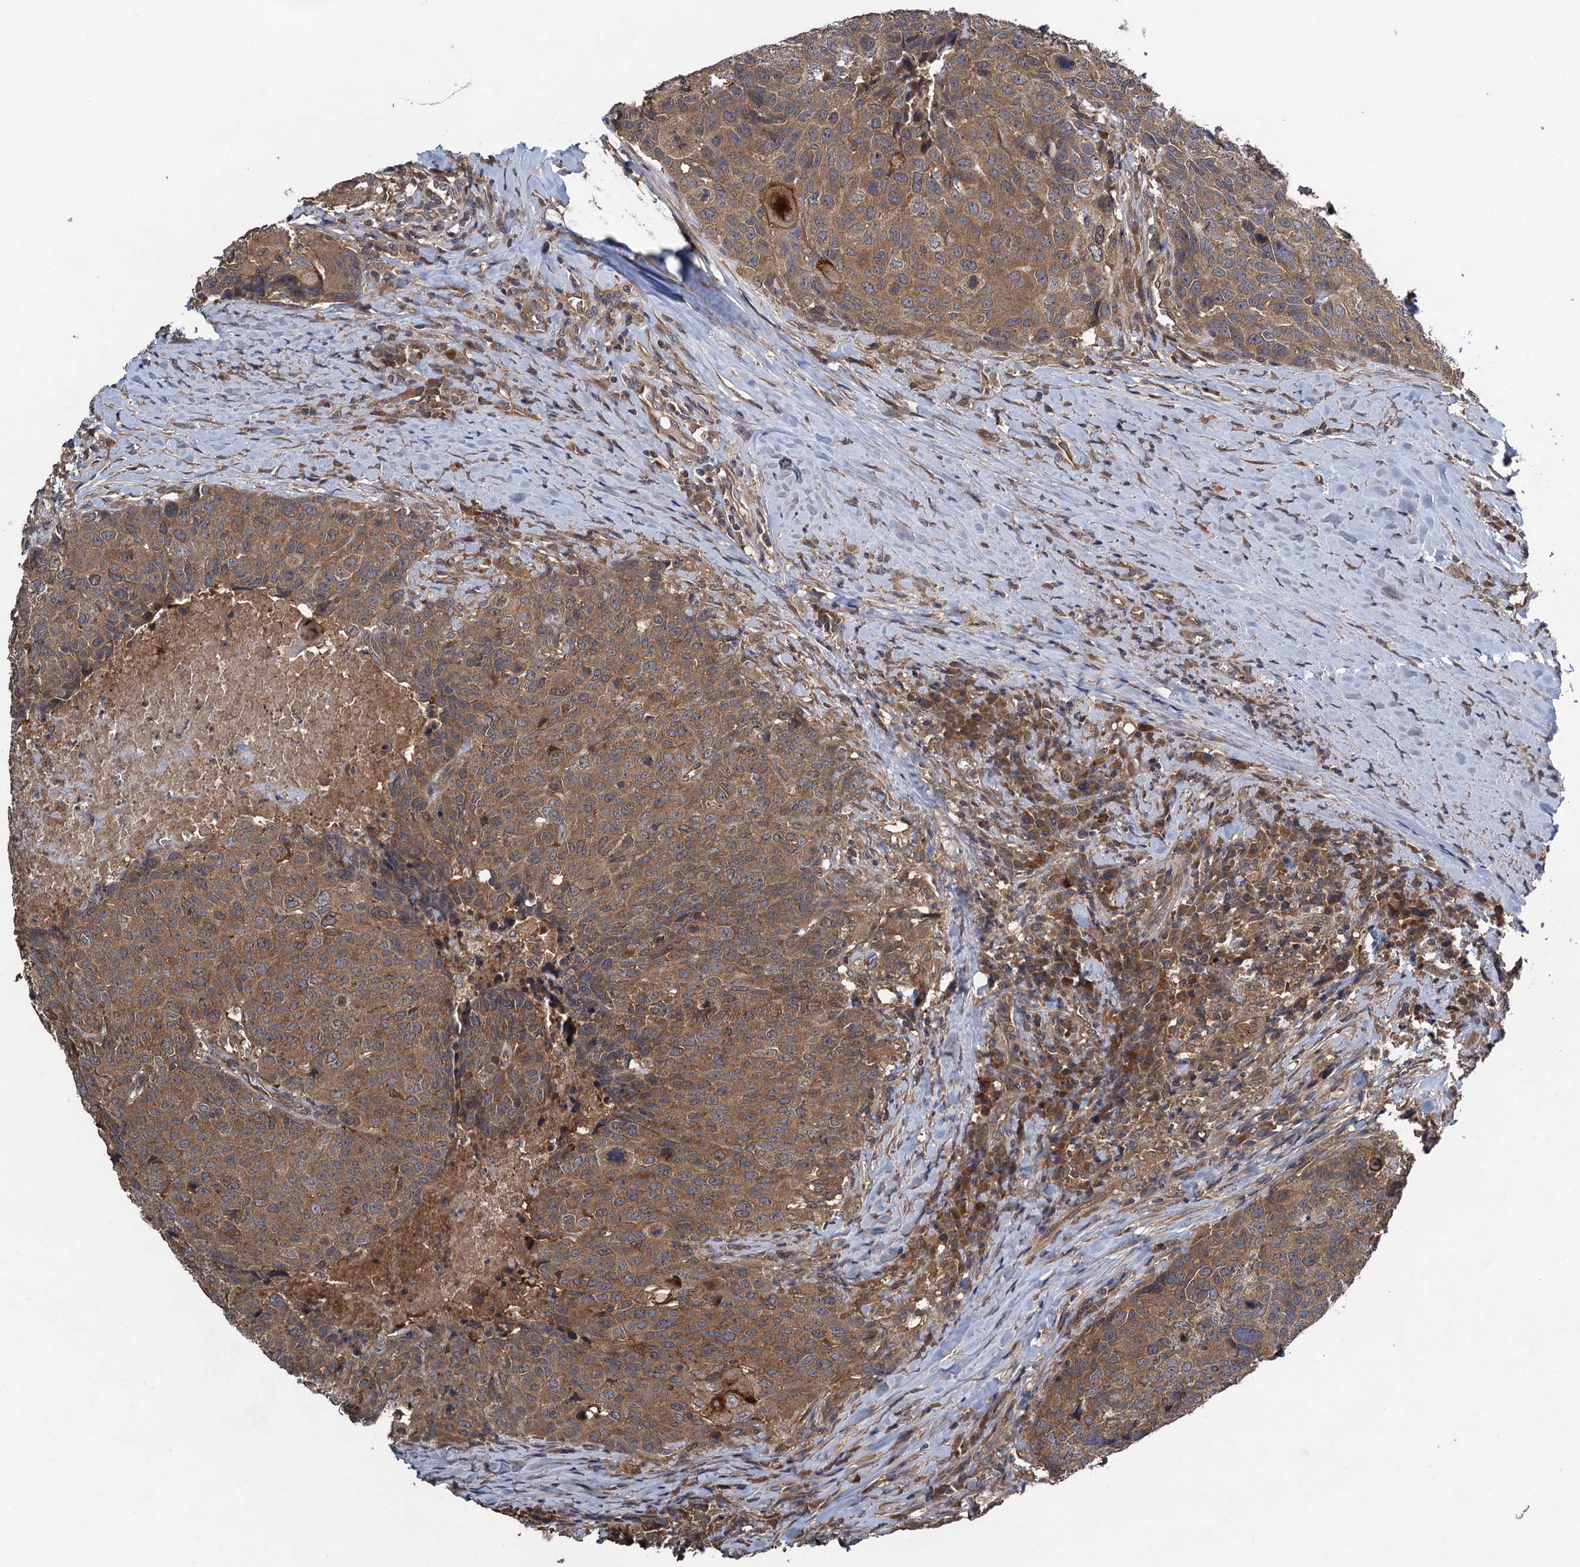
{"staining": {"intensity": "moderate", "quantity": ">75%", "location": "cytoplasmic/membranous"}, "tissue": "head and neck cancer", "cell_type": "Tumor cells", "image_type": "cancer", "snomed": [{"axis": "morphology", "description": "Squamous cell carcinoma, NOS"}, {"axis": "topography", "description": "Head-Neck"}], "caption": "Head and neck cancer tissue shows moderate cytoplasmic/membranous positivity in about >75% of tumor cells, visualized by immunohistochemistry.", "gene": "CNTN5", "patient": {"sex": "male", "age": 66}}